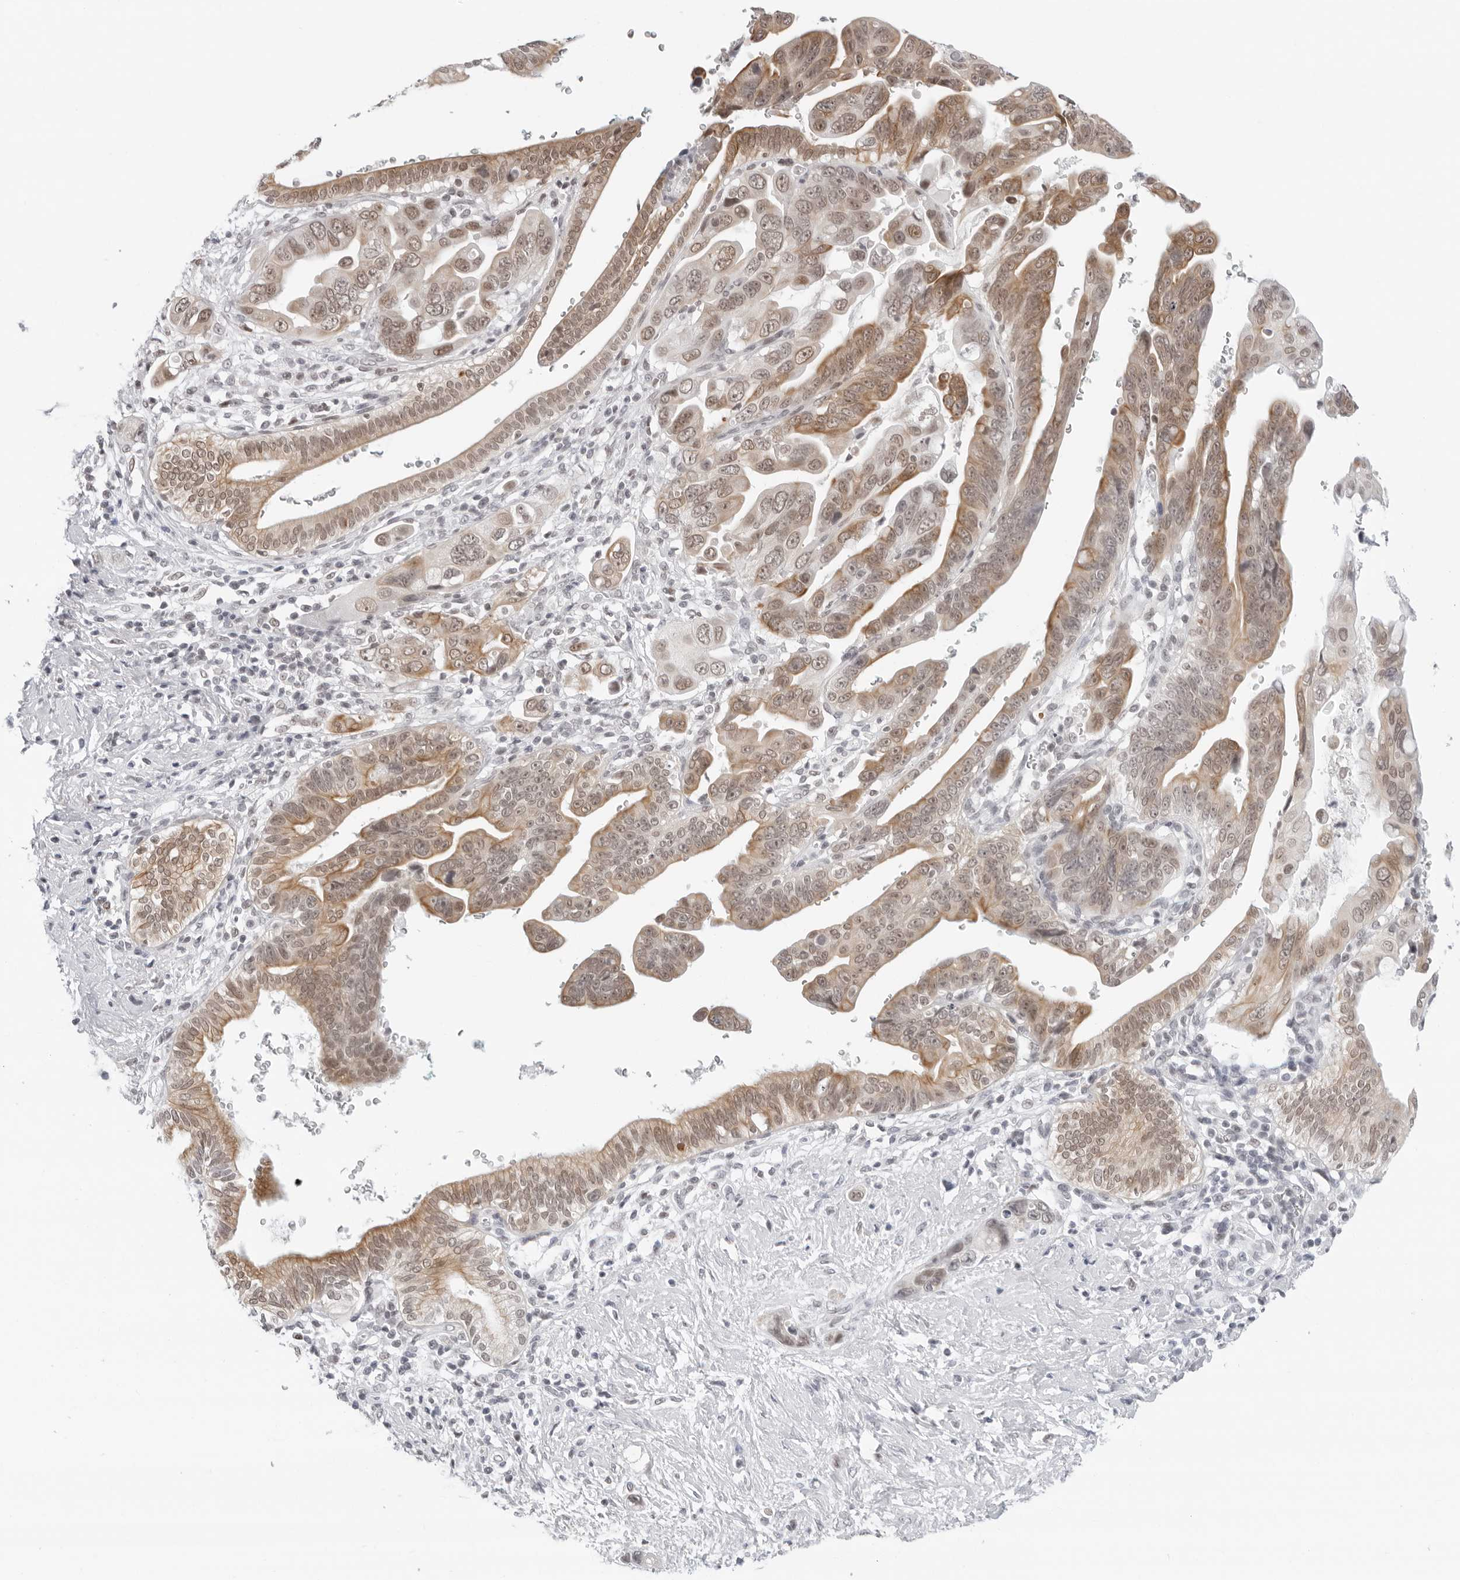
{"staining": {"intensity": "moderate", "quantity": ">75%", "location": "cytoplasmic/membranous,nuclear"}, "tissue": "pancreatic cancer", "cell_type": "Tumor cells", "image_type": "cancer", "snomed": [{"axis": "morphology", "description": "Adenocarcinoma, NOS"}, {"axis": "topography", "description": "Pancreas"}], "caption": "This is an image of IHC staining of pancreatic adenocarcinoma, which shows moderate positivity in the cytoplasmic/membranous and nuclear of tumor cells.", "gene": "FLG2", "patient": {"sex": "female", "age": 72}}